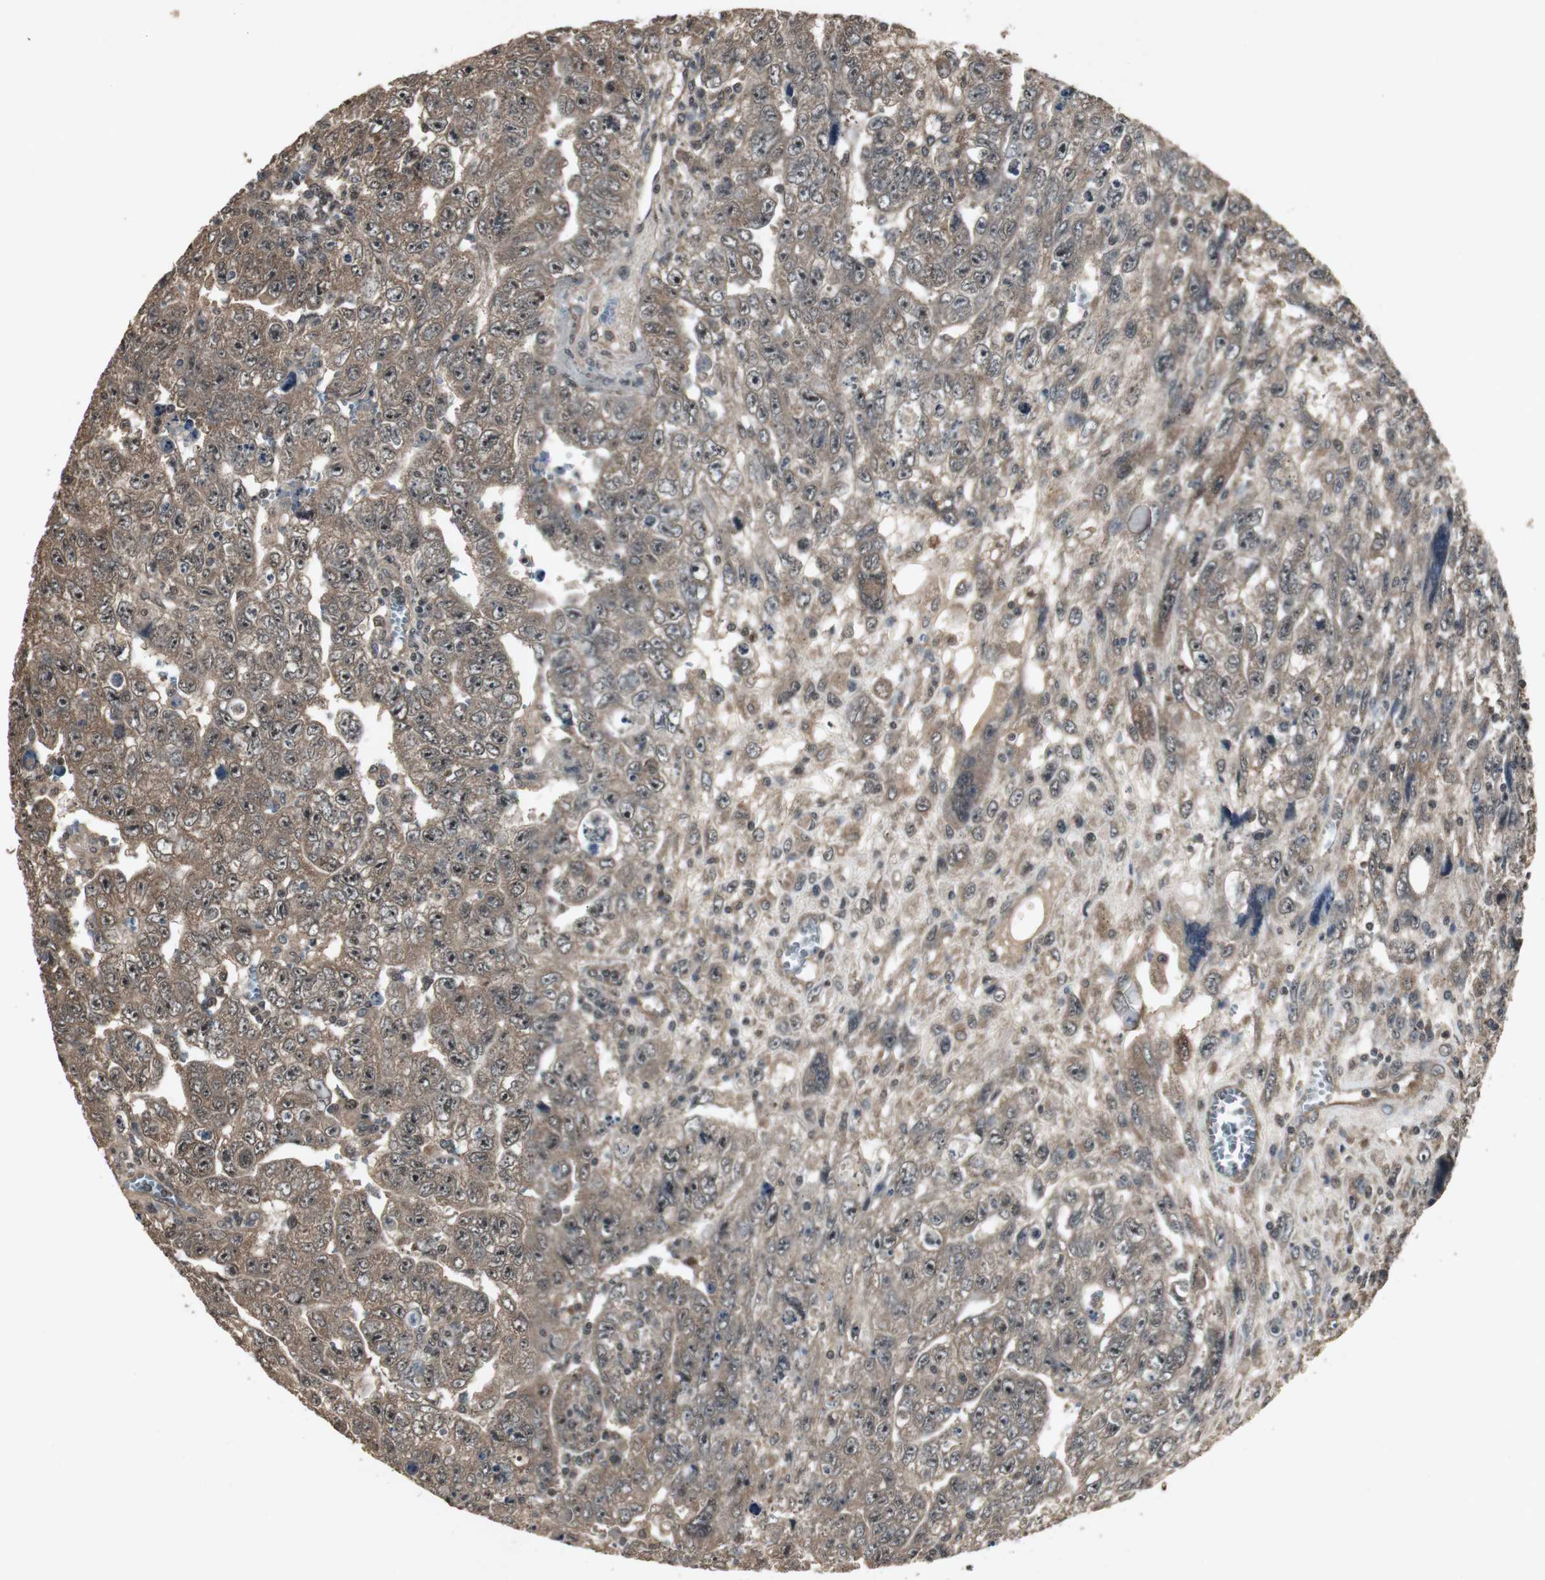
{"staining": {"intensity": "moderate", "quantity": ">75%", "location": "cytoplasmic/membranous,nuclear"}, "tissue": "testis cancer", "cell_type": "Tumor cells", "image_type": "cancer", "snomed": [{"axis": "morphology", "description": "Carcinoma, Embryonal, NOS"}, {"axis": "topography", "description": "Testis"}], "caption": "Protein expression analysis of testis cancer (embryonal carcinoma) displays moderate cytoplasmic/membranous and nuclear positivity in approximately >75% of tumor cells.", "gene": "EMX1", "patient": {"sex": "male", "age": 28}}